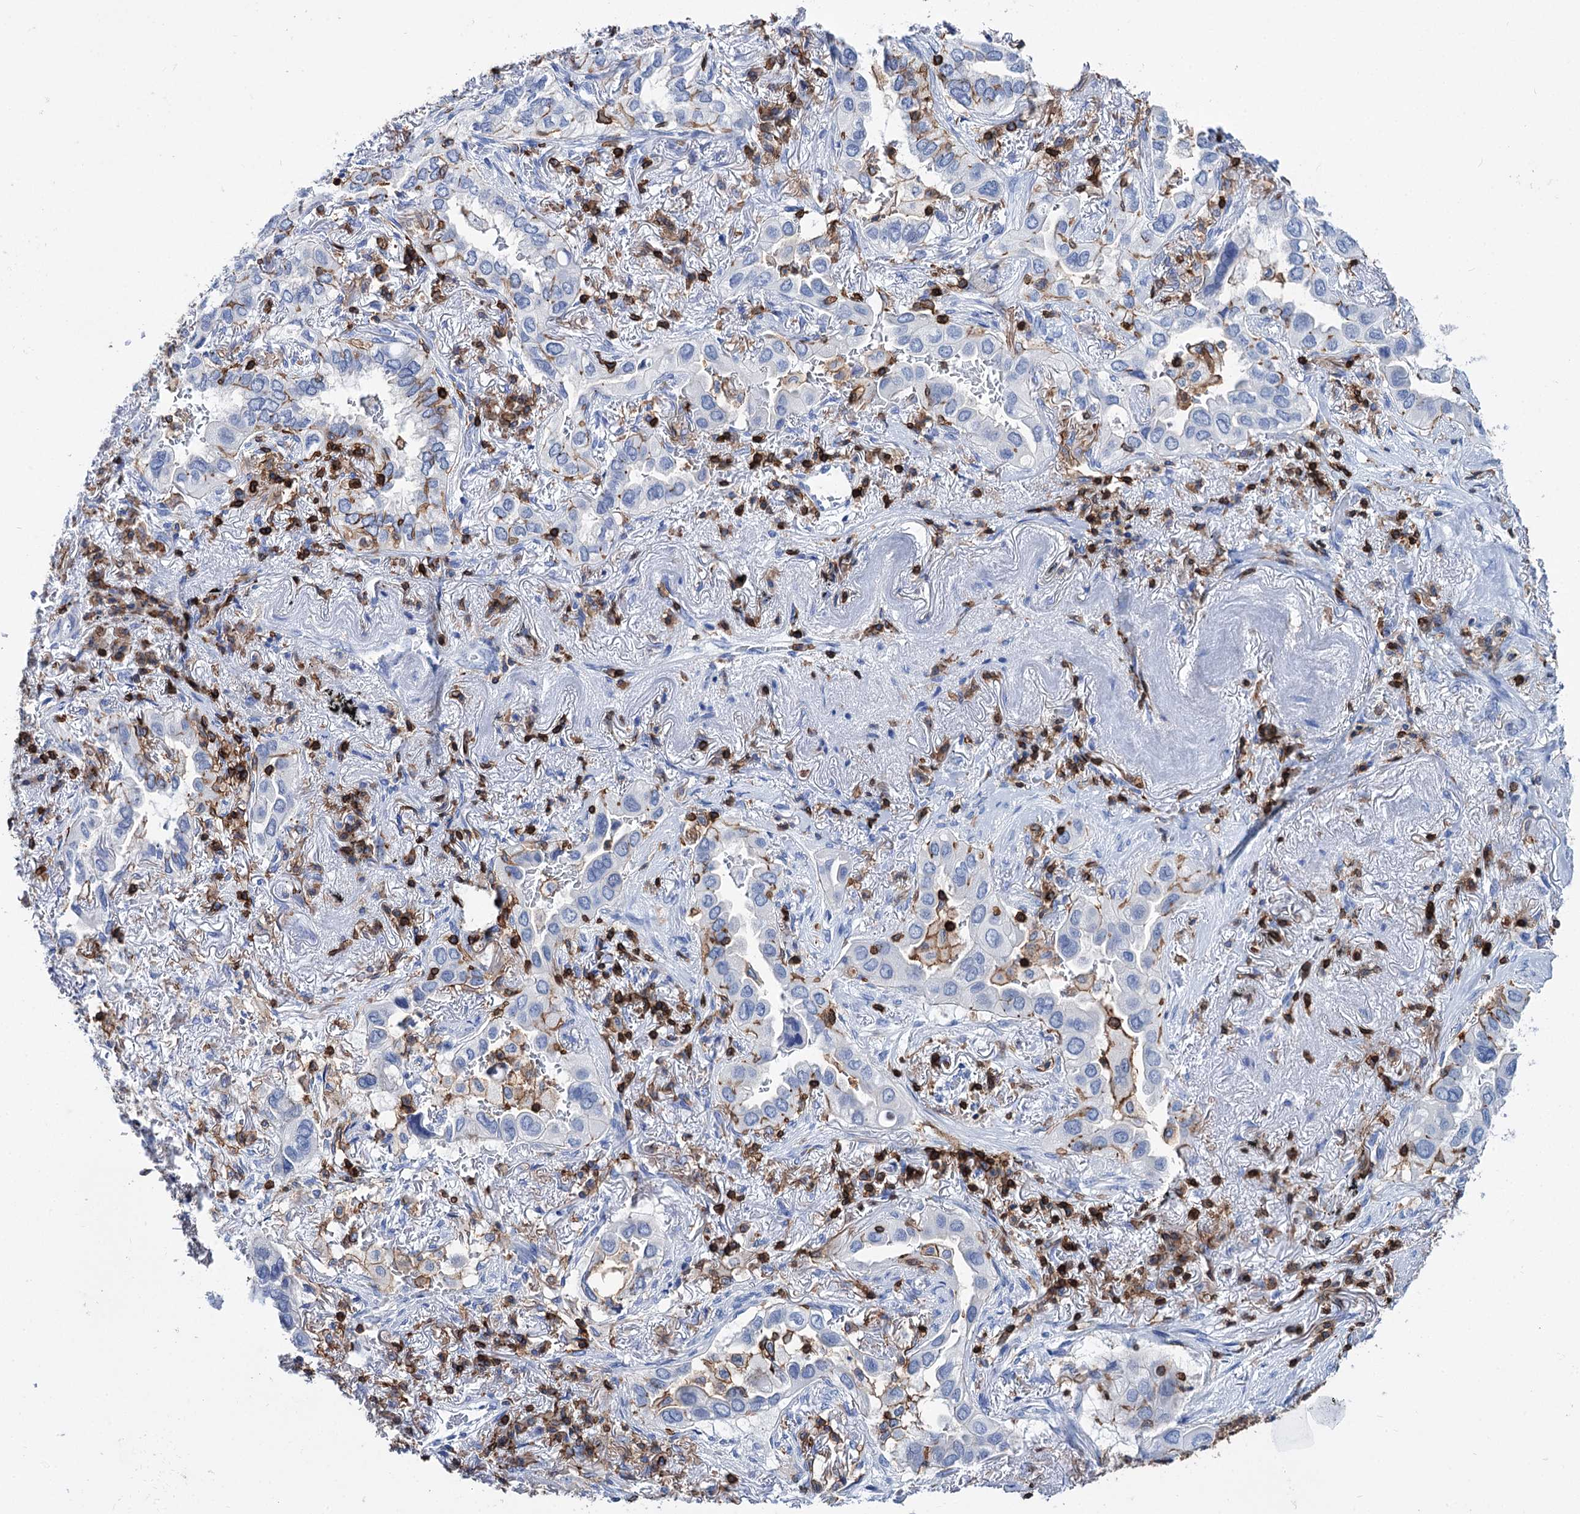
{"staining": {"intensity": "moderate", "quantity": "<25%", "location": "cytoplasmic/membranous"}, "tissue": "lung cancer", "cell_type": "Tumor cells", "image_type": "cancer", "snomed": [{"axis": "morphology", "description": "Adenocarcinoma, NOS"}, {"axis": "topography", "description": "Lung"}], "caption": "Protein expression analysis of lung cancer displays moderate cytoplasmic/membranous staining in approximately <25% of tumor cells.", "gene": "DEF6", "patient": {"sex": "female", "age": 76}}